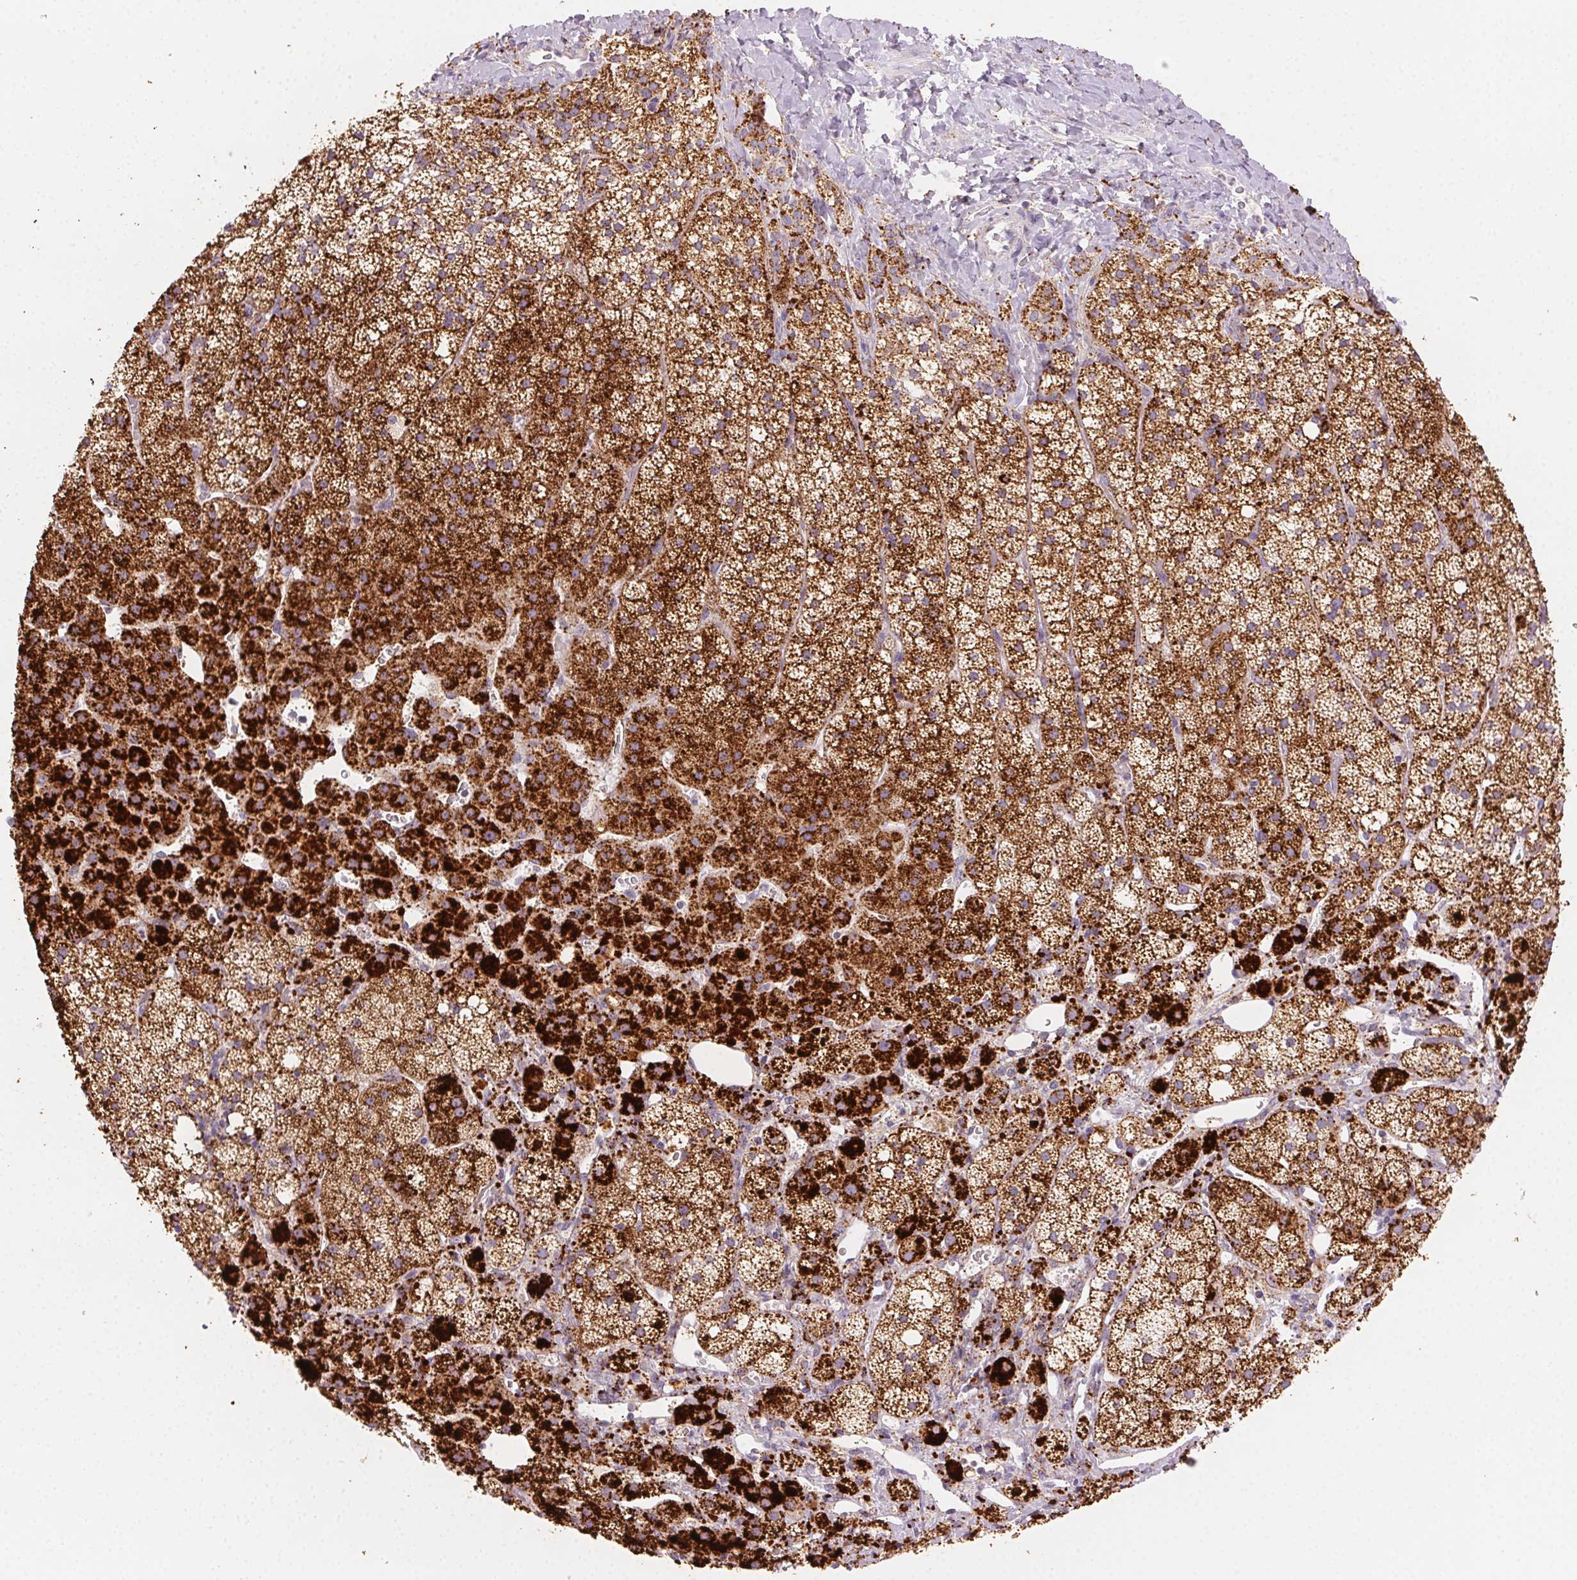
{"staining": {"intensity": "strong", "quantity": ">75%", "location": "cytoplasmic/membranous"}, "tissue": "adrenal gland", "cell_type": "Glandular cells", "image_type": "normal", "snomed": [{"axis": "morphology", "description": "Normal tissue, NOS"}, {"axis": "topography", "description": "Adrenal gland"}], "caption": "Immunohistochemical staining of unremarkable adrenal gland displays strong cytoplasmic/membranous protein staining in about >75% of glandular cells.", "gene": "SCPEP1", "patient": {"sex": "male", "age": 53}}